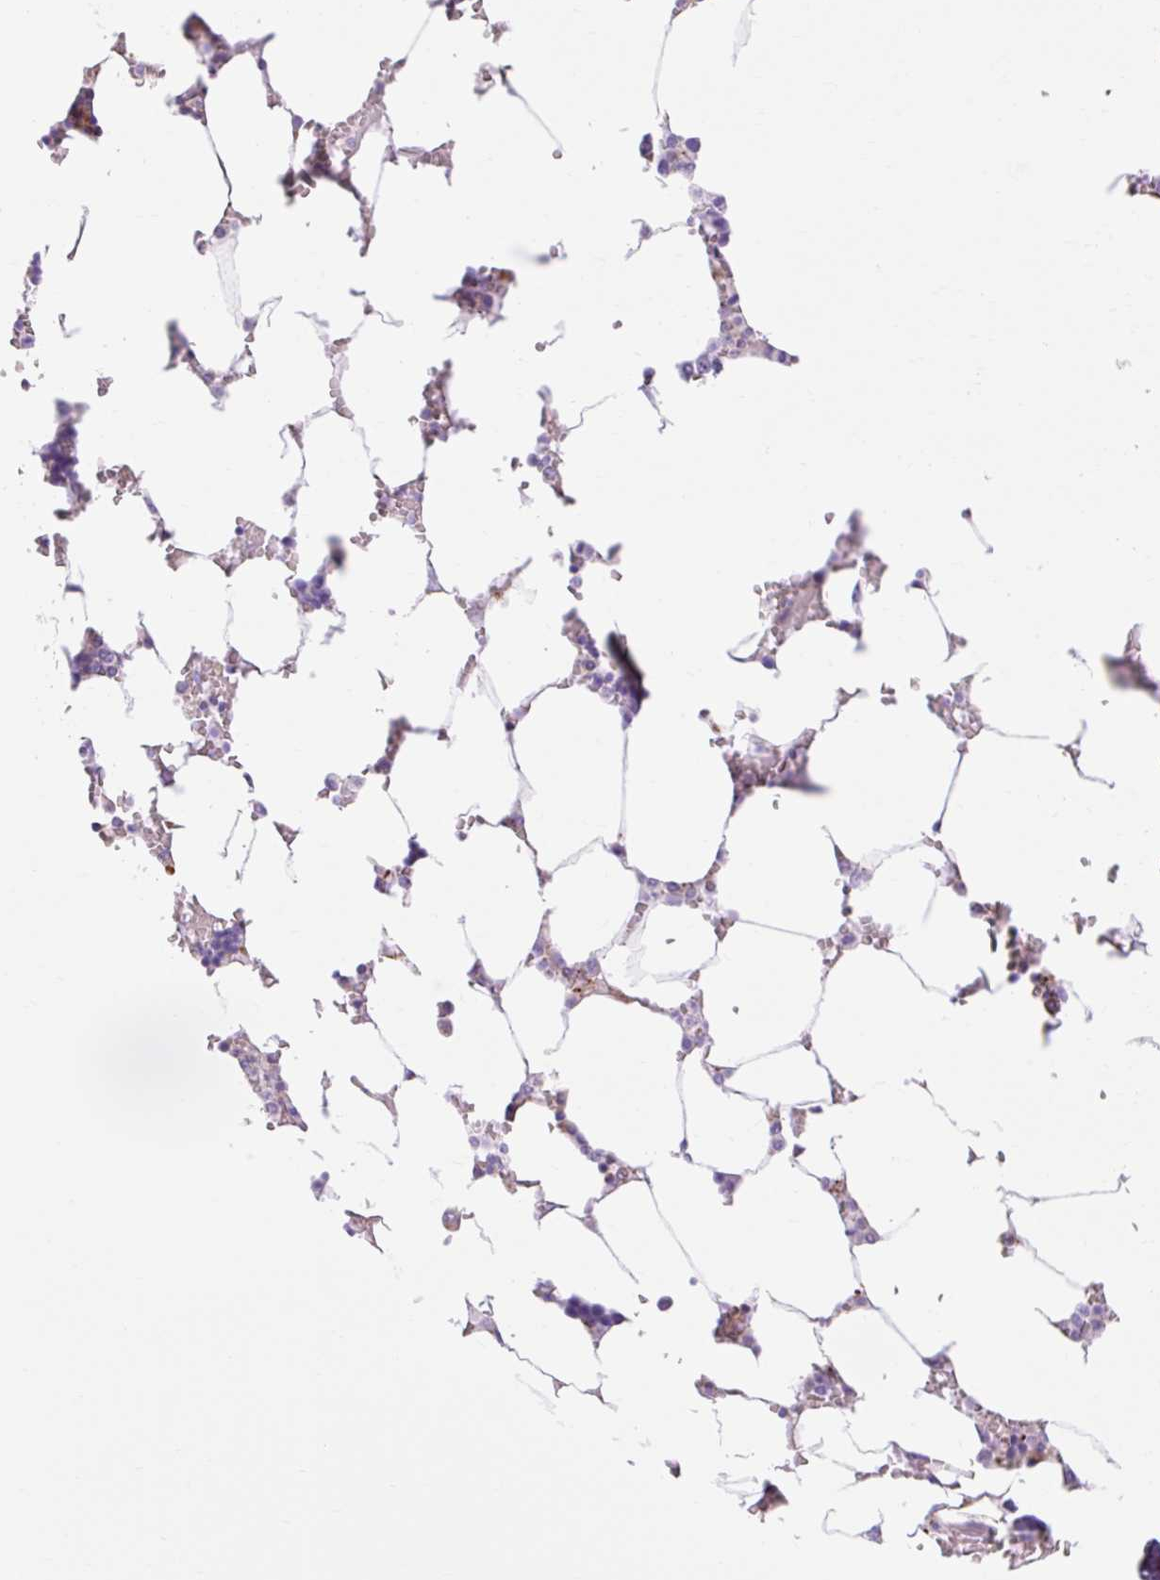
{"staining": {"intensity": "moderate", "quantity": "<25%", "location": "cytoplasmic/membranous"}, "tissue": "bone marrow", "cell_type": "Hematopoietic cells", "image_type": "normal", "snomed": [{"axis": "morphology", "description": "Normal tissue, NOS"}, {"axis": "topography", "description": "Bone marrow"}], "caption": "A brown stain shows moderate cytoplasmic/membranous positivity of a protein in hematopoietic cells of normal bone marrow.", "gene": "CORO7", "patient": {"sex": "male", "age": 64}}